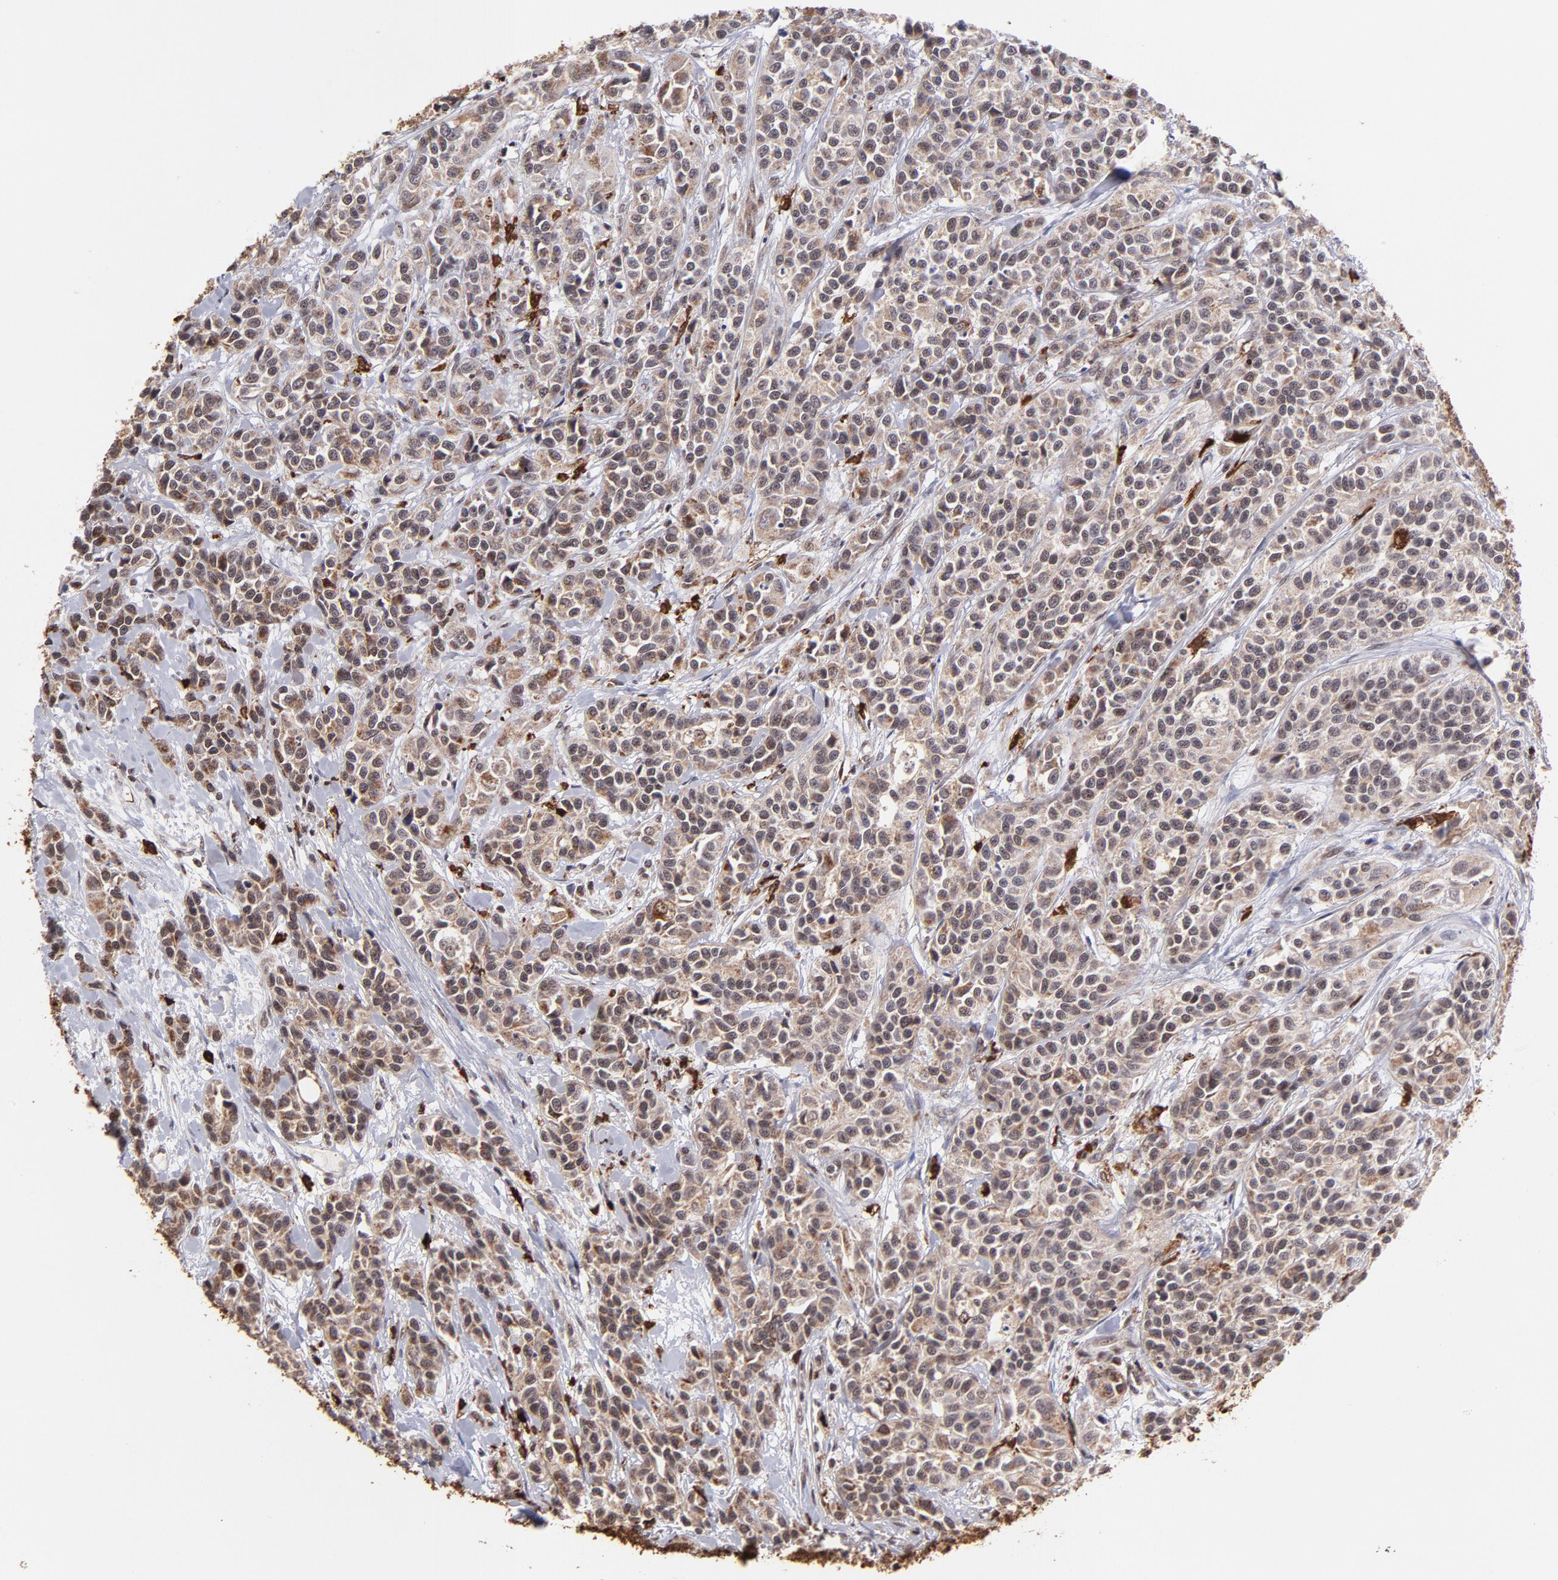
{"staining": {"intensity": "moderate", "quantity": ">75%", "location": "cytoplasmic/membranous"}, "tissue": "urothelial cancer", "cell_type": "Tumor cells", "image_type": "cancer", "snomed": [{"axis": "morphology", "description": "Urothelial carcinoma, High grade"}, {"axis": "topography", "description": "Urinary bladder"}], "caption": "IHC photomicrograph of neoplastic tissue: human urothelial cancer stained using immunohistochemistry (IHC) displays medium levels of moderate protein expression localized specifically in the cytoplasmic/membranous of tumor cells, appearing as a cytoplasmic/membranous brown color.", "gene": "ZFX", "patient": {"sex": "female", "age": 81}}